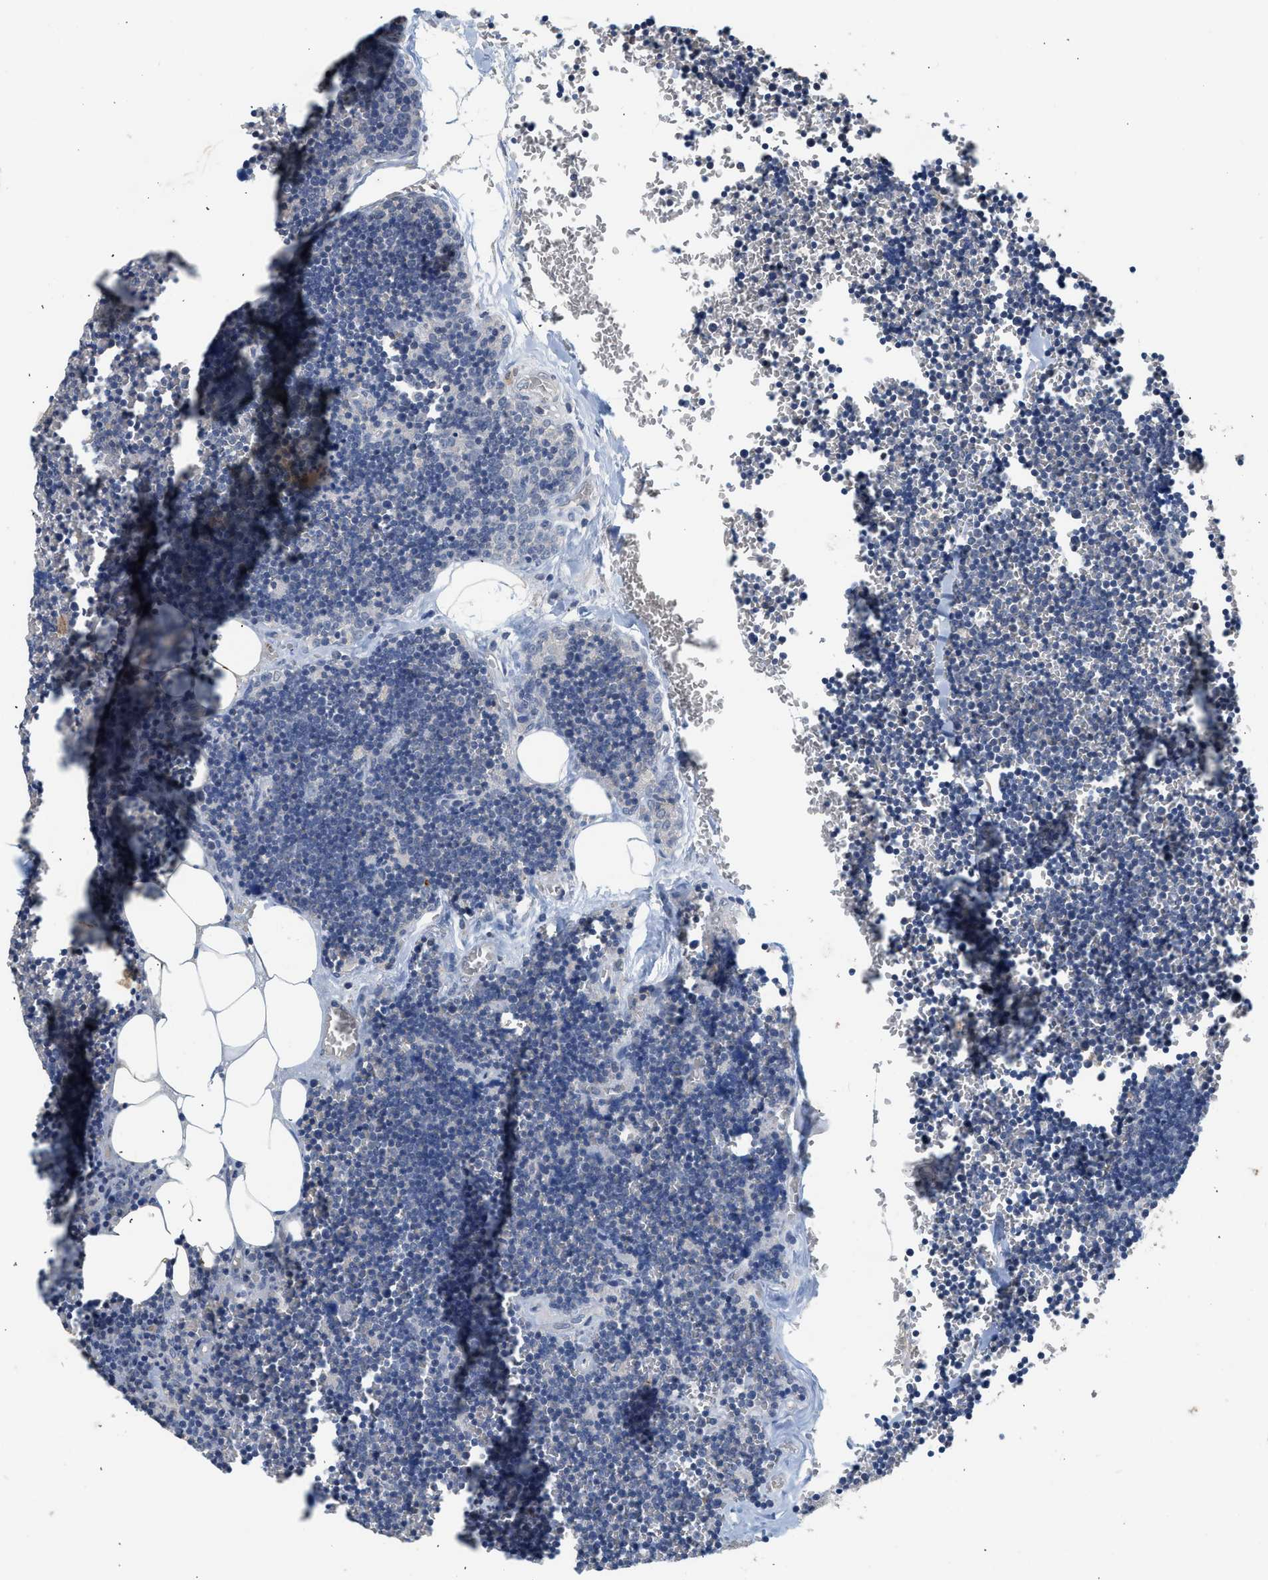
{"staining": {"intensity": "negative", "quantity": "none", "location": "none"}, "tissue": "lymph node", "cell_type": "Germinal center cells", "image_type": "normal", "snomed": [{"axis": "morphology", "description": "Normal tissue, NOS"}, {"axis": "topography", "description": "Lymph node"}], "caption": "This is an IHC micrograph of benign lymph node. There is no staining in germinal center cells.", "gene": "CSF3R", "patient": {"sex": "male", "age": 33}}